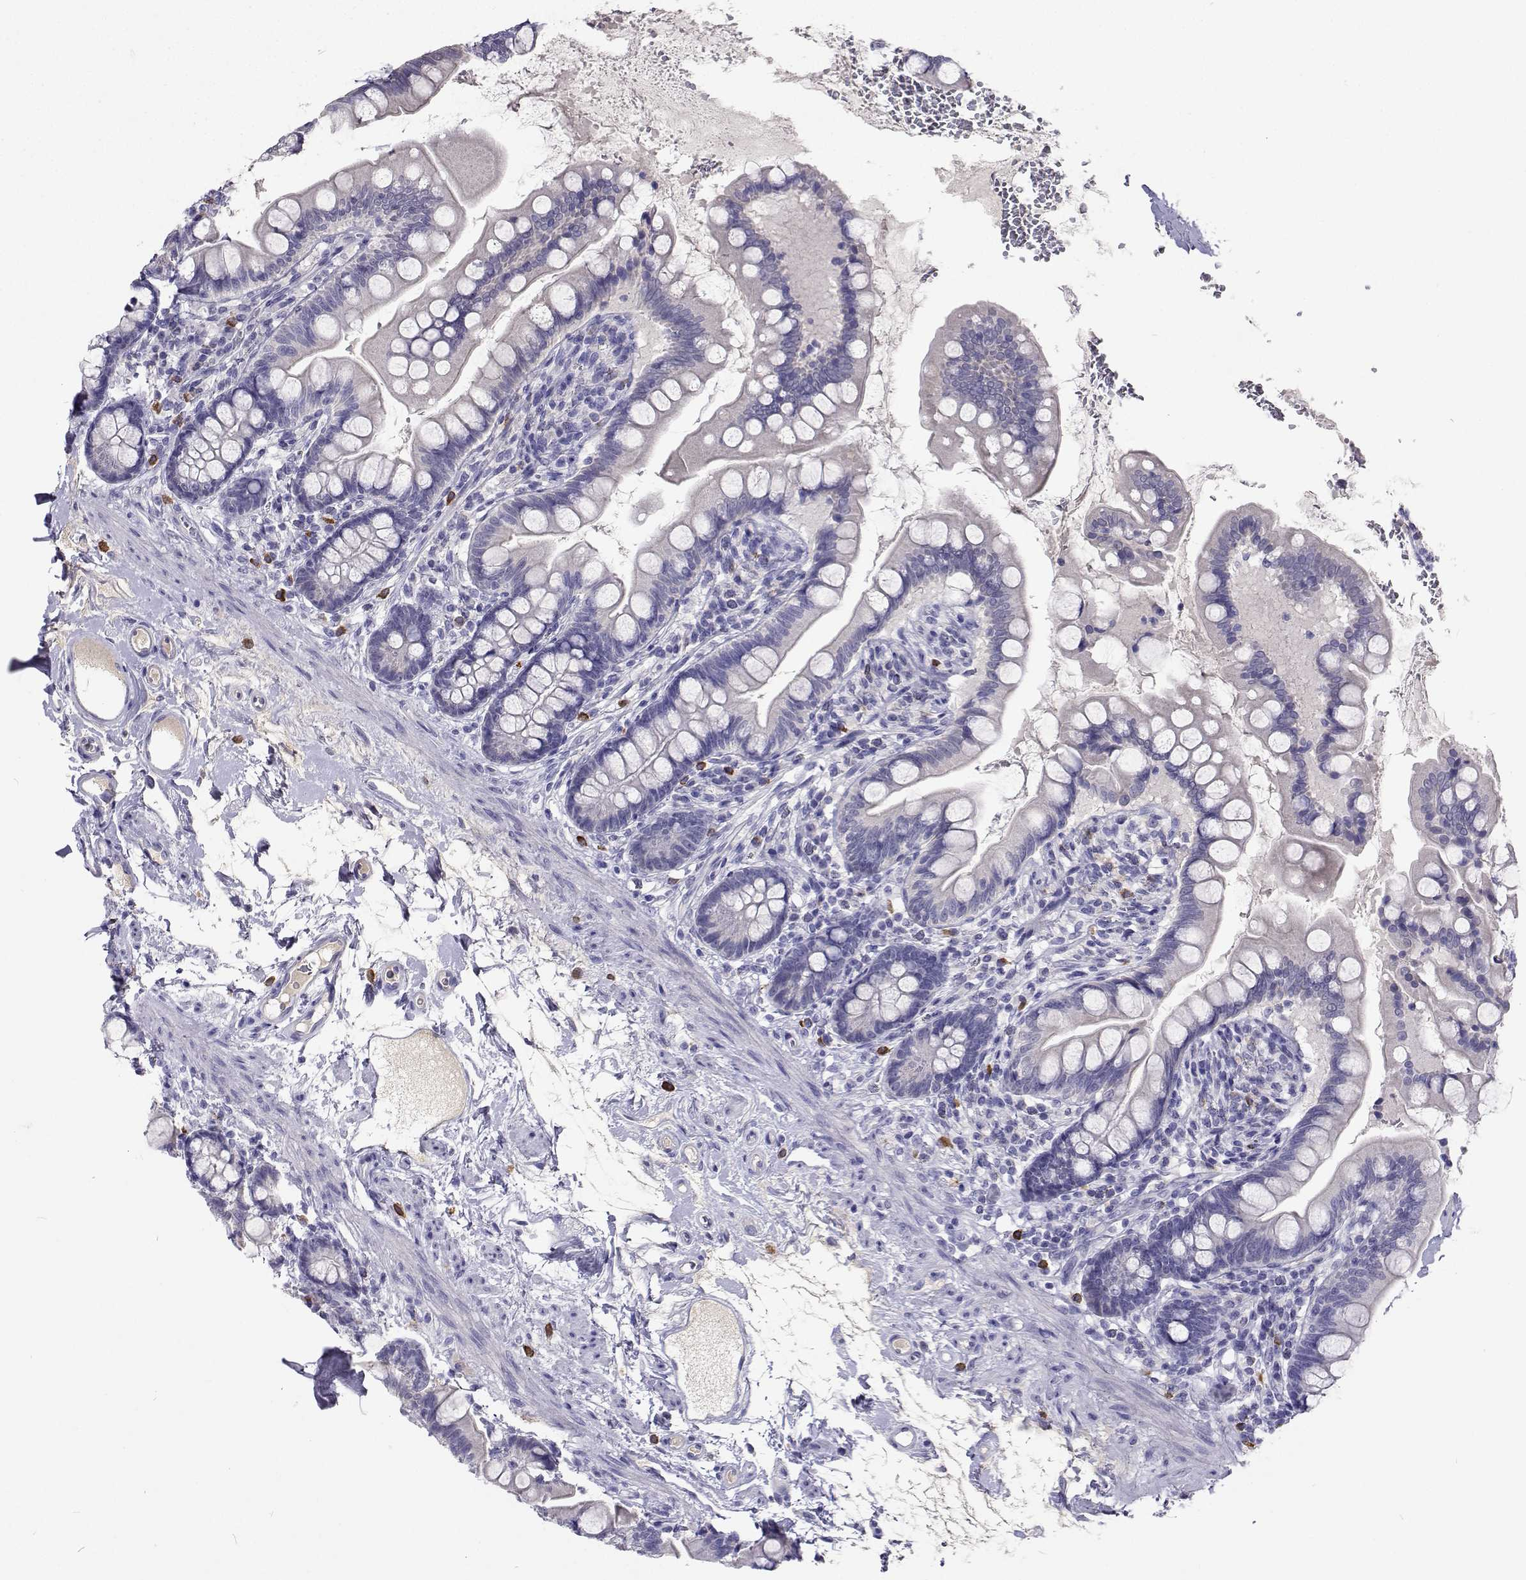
{"staining": {"intensity": "negative", "quantity": "none", "location": "none"}, "tissue": "small intestine", "cell_type": "Glandular cells", "image_type": "normal", "snomed": [{"axis": "morphology", "description": "Normal tissue, NOS"}, {"axis": "topography", "description": "Small intestine"}], "caption": "The micrograph reveals no significant positivity in glandular cells of small intestine. (DAB (3,3'-diaminobenzidine) immunohistochemistry, high magnification).", "gene": "CFAP44", "patient": {"sex": "female", "age": 56}}